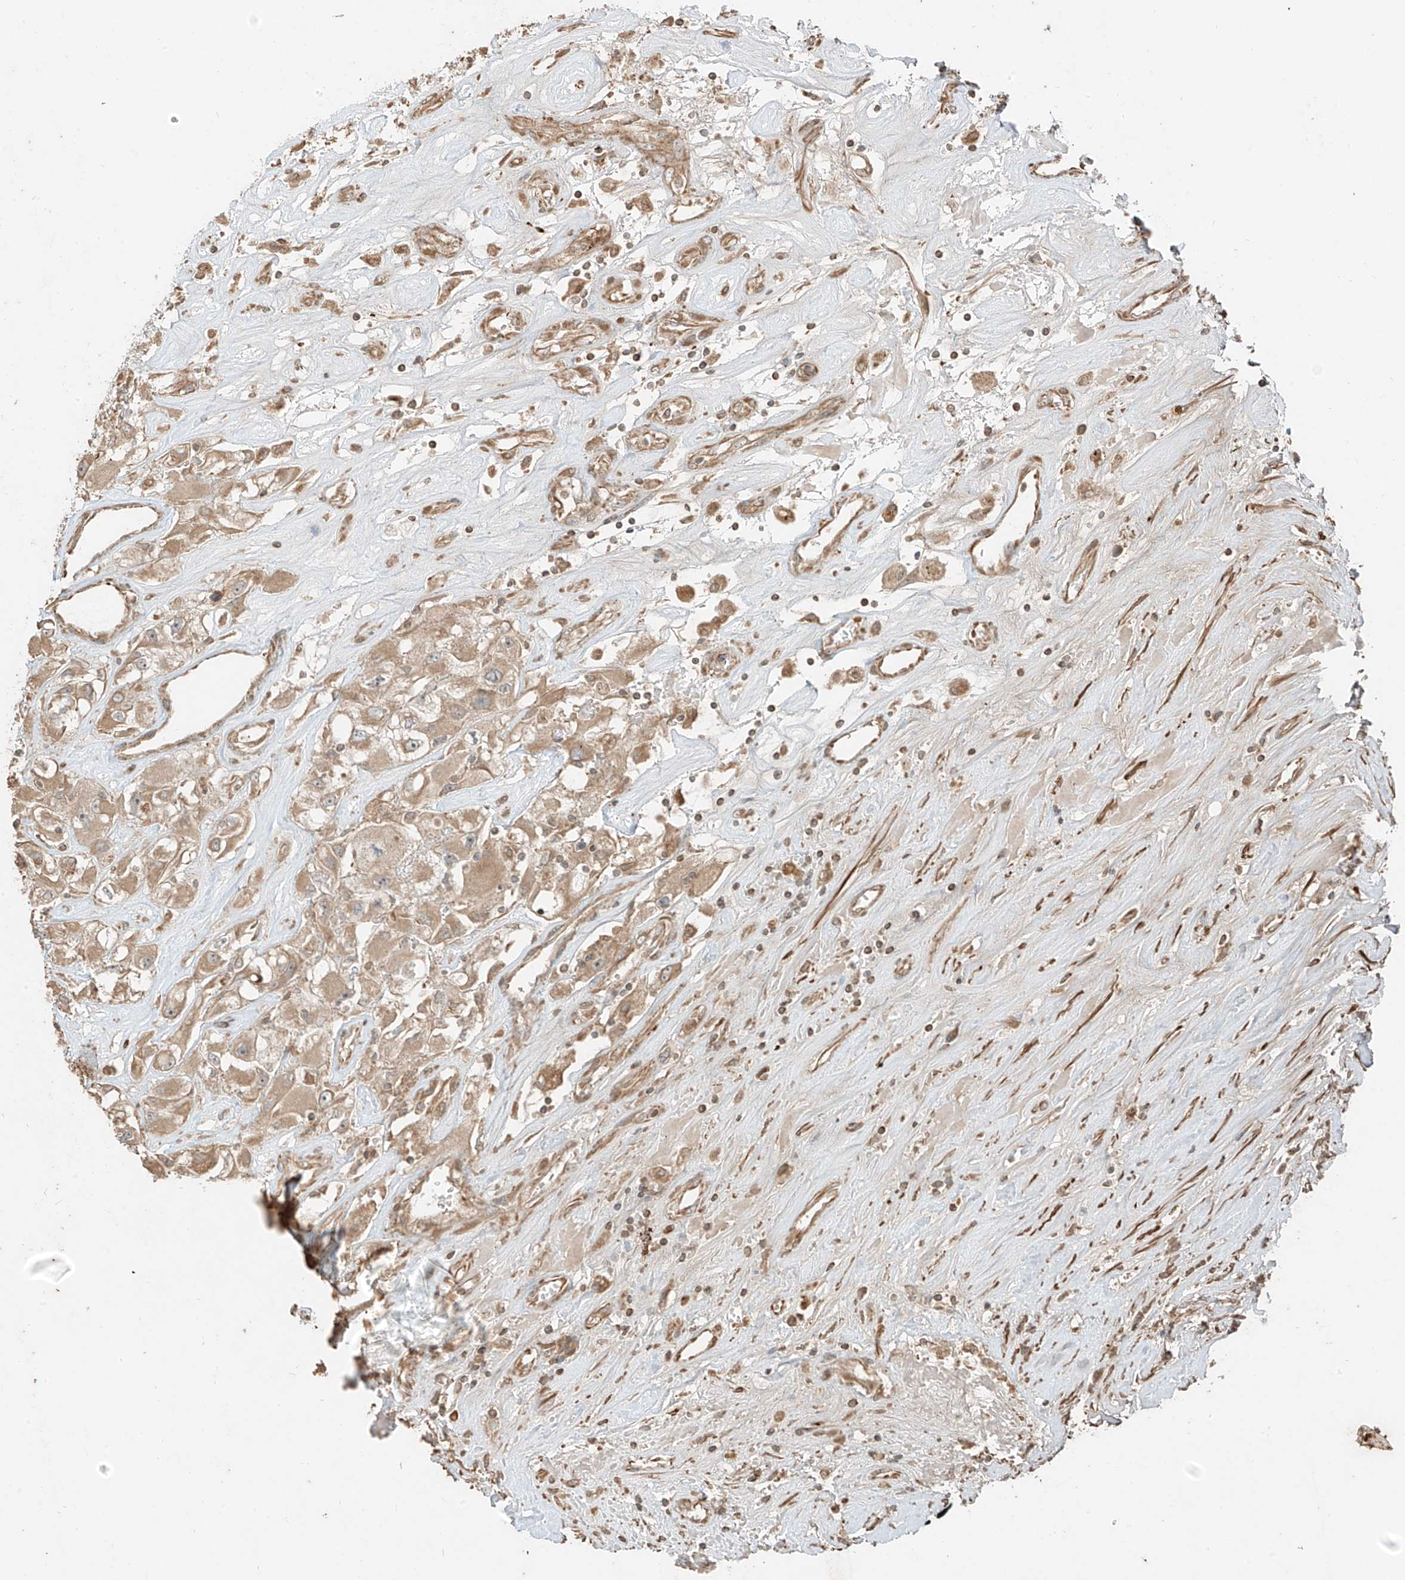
{"staining": {"intensity": "weak", "quantity": ">75%", "location": "cytoplasmic/membranous"}, "tissue": "renal cancer", "cell_type": "Tumor cells", "image_type": "cancer", "snomed": [{"axis": "morphology", "description": "Adenocarcinoma, NOS"}, {"axis": "topography", "description": "Kidney"}], "caption": "DAB immunohistochemical staining of human renal cancer (adenocarcinoma) displays weak cytoplasmic/membranous protein expression in about >75% of tumor cells.", "gene": "ANKZF1", "patient": {"sex": "female", "age": 52}}